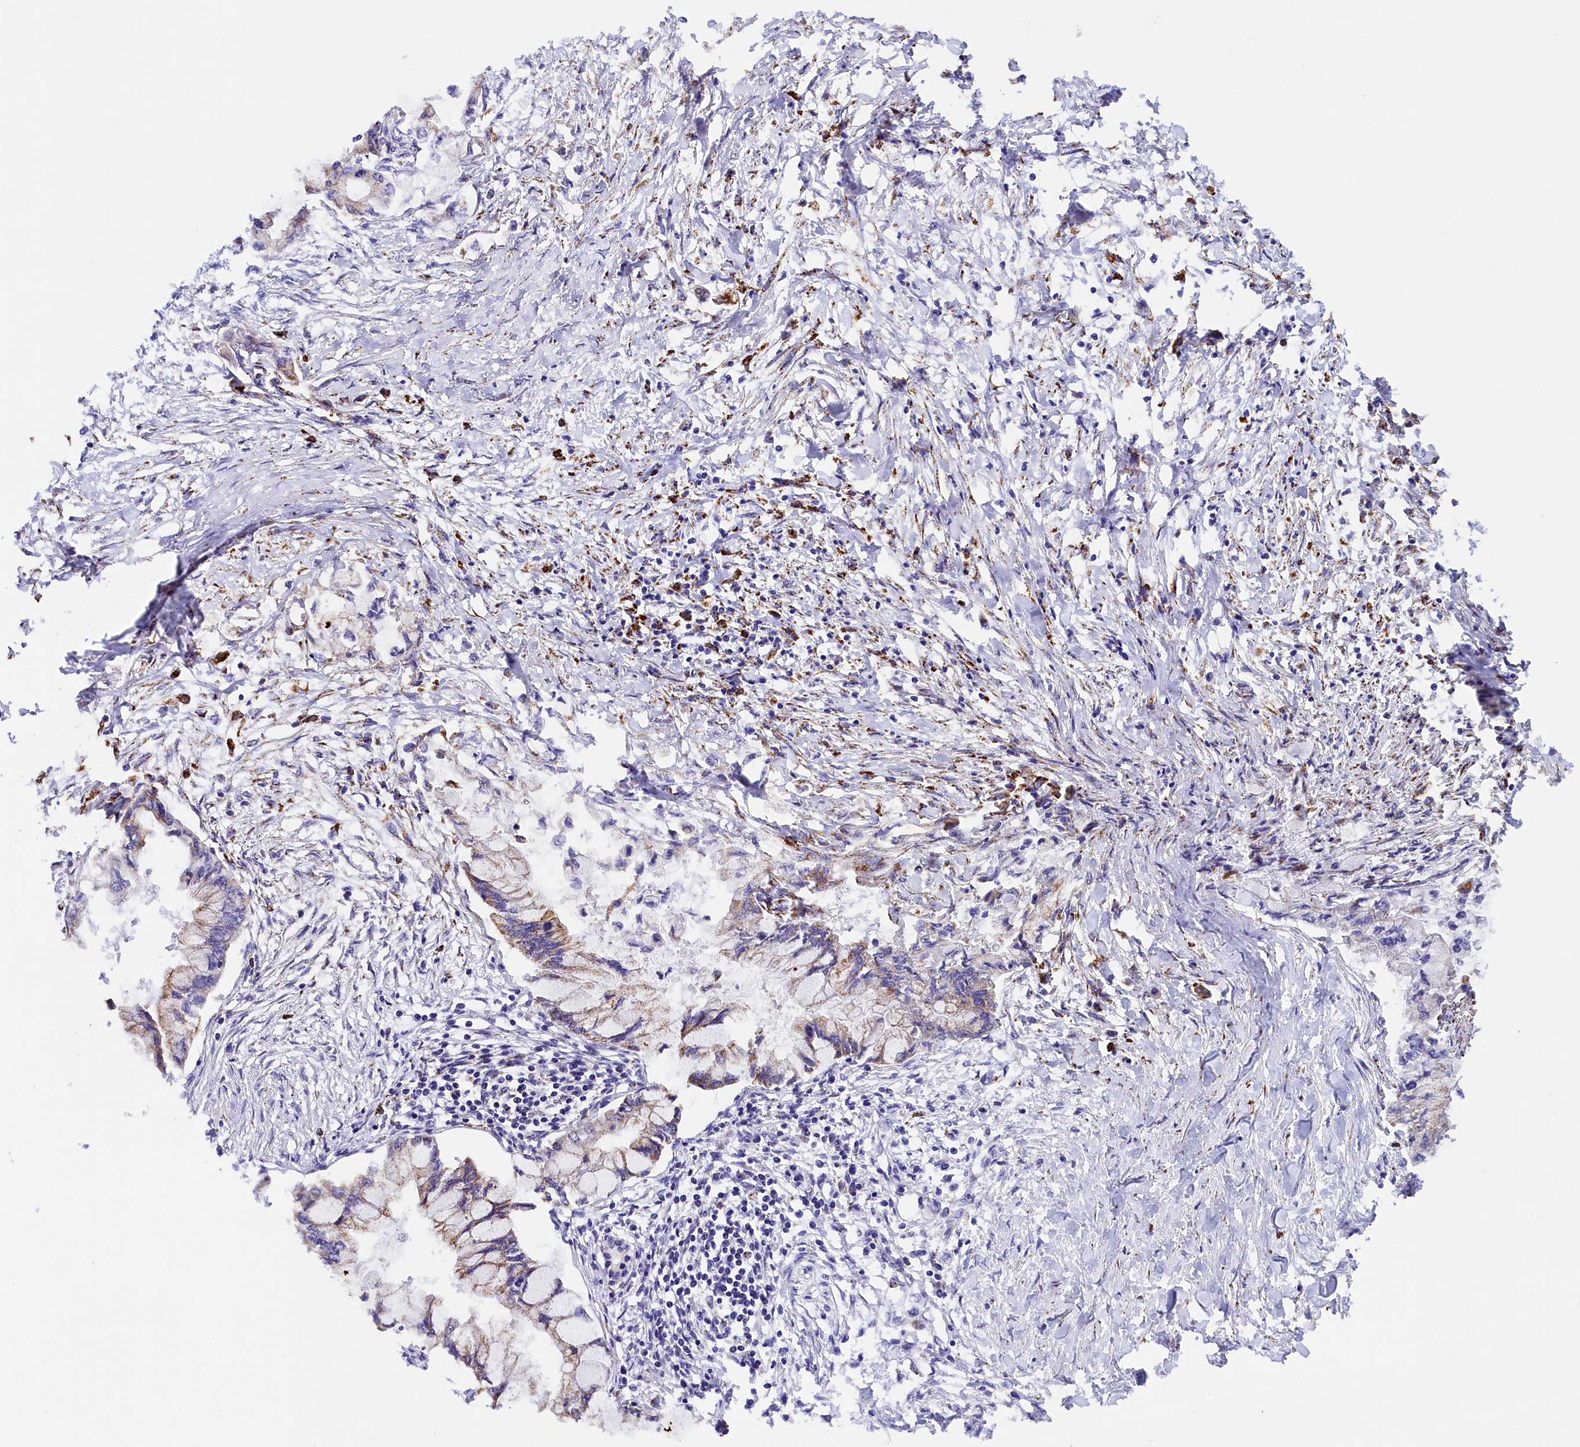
{"staining": {"intensity": "moderate", "quantity": "25%-75%", "location": "cytoplasmic/membranous"}, "tissue": "pancreatic cancer", "cell_type": "Tumor cells", "image_type": "cancer", "snomed": [{"axis": "morphology", "description": "Adenocarcinoma, NOS"}, {"axis": "topography", "description": "Pancreas"}], "caption": "High-power microscopy captured an immunohistochemistry (IHC) histopathology image of pancreatic cancer (adenocarcinoma), revealing moderate cytoplasmic/membranous positivity in approximately 25%-75% of tumor cells.", "gene": "AKTIP", "patient": {"sex": "male", "age": 48}}